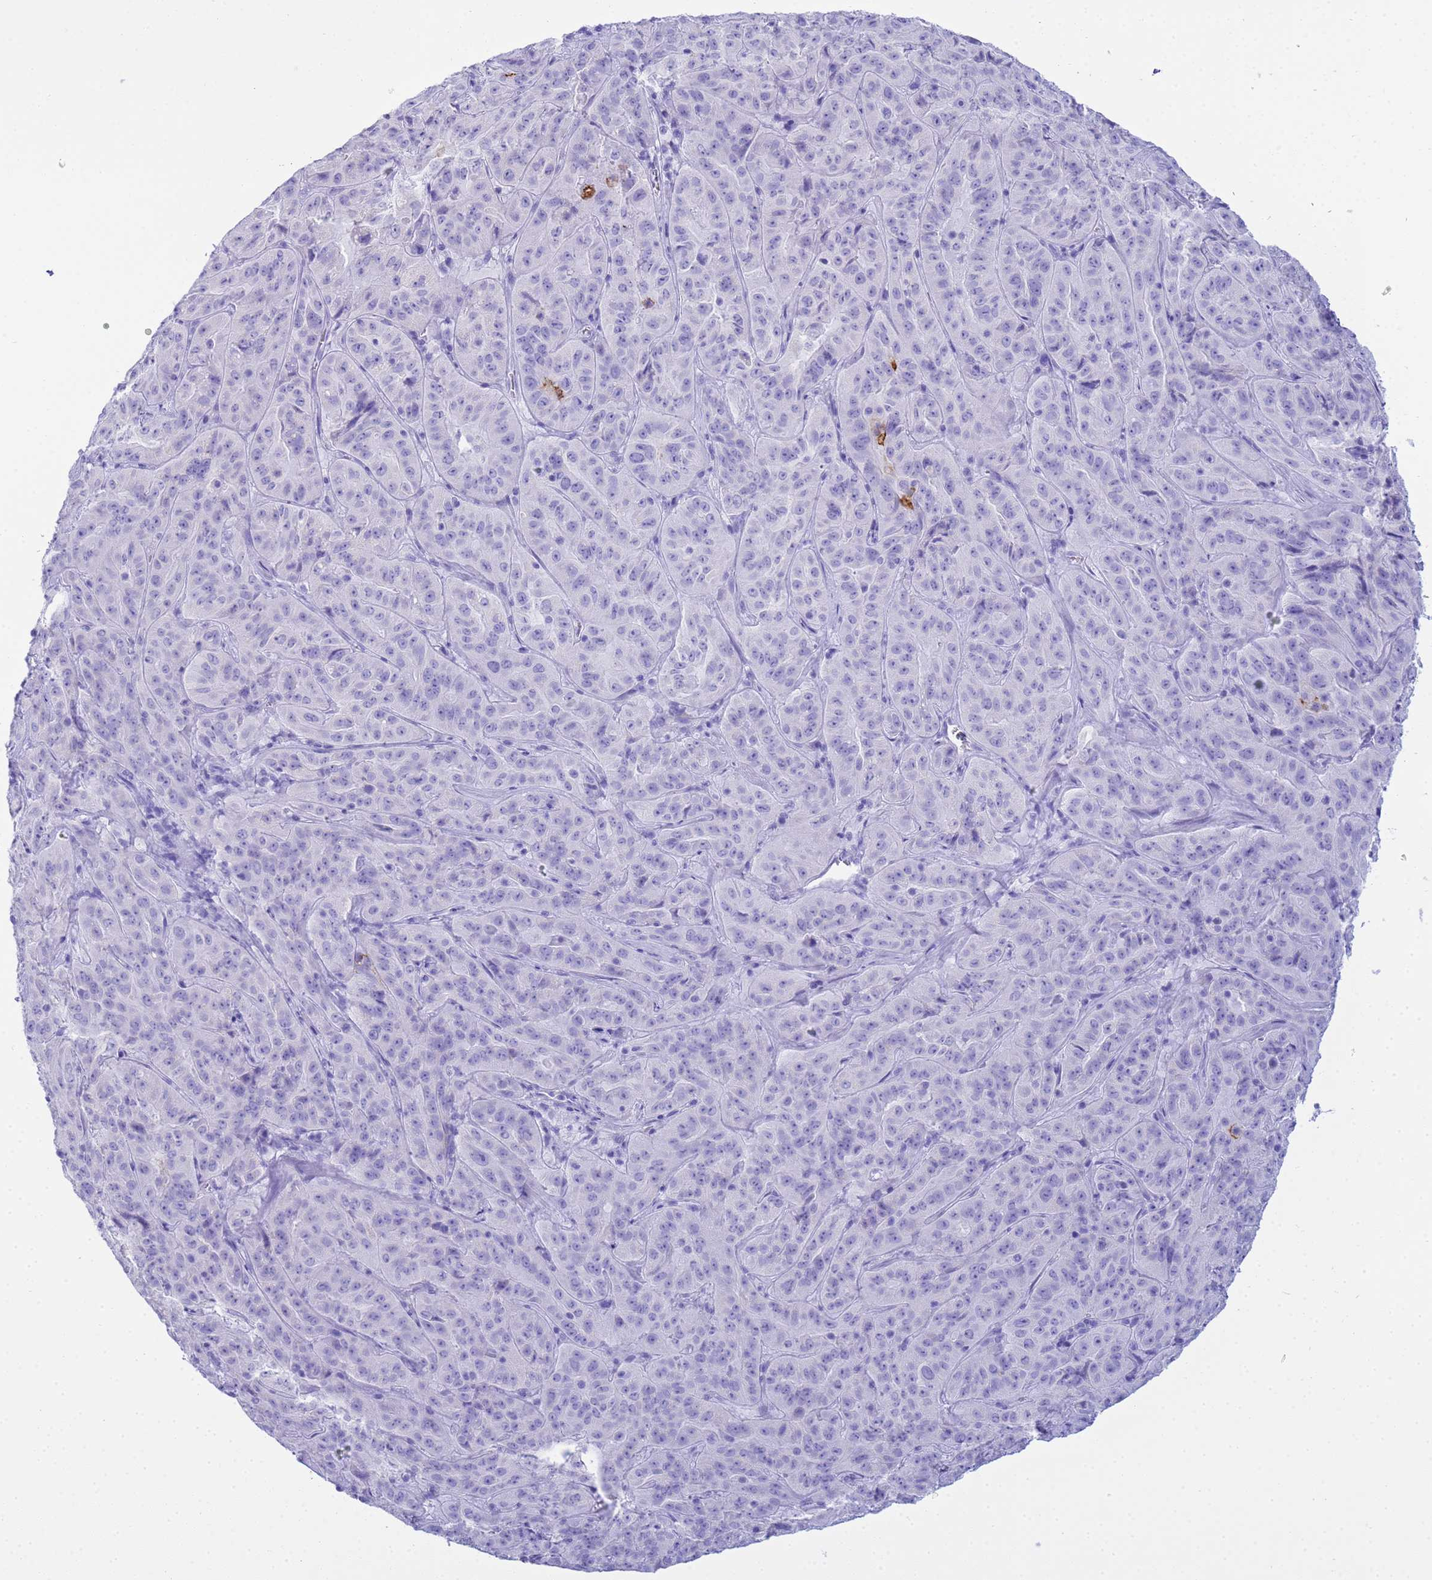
{"staining": {"intensity": "negative", "quantity": "none", "location": "none"}, "tissue": "pancreatic cancer", "cell_type": "Tumor cells", "image_type": "cancer", "snomed": [{"axis": "morphology", "description": "Adenocarcinoma, NOS"}, {"axis": "topography", "description": "Pancreas"}], "caption": "This is an IHC image of pancreatic adenocarcinoma. There is no staining in tumor cells.", "gene": "AQP12A", "patient": {"sex": "male", "age": 63}}